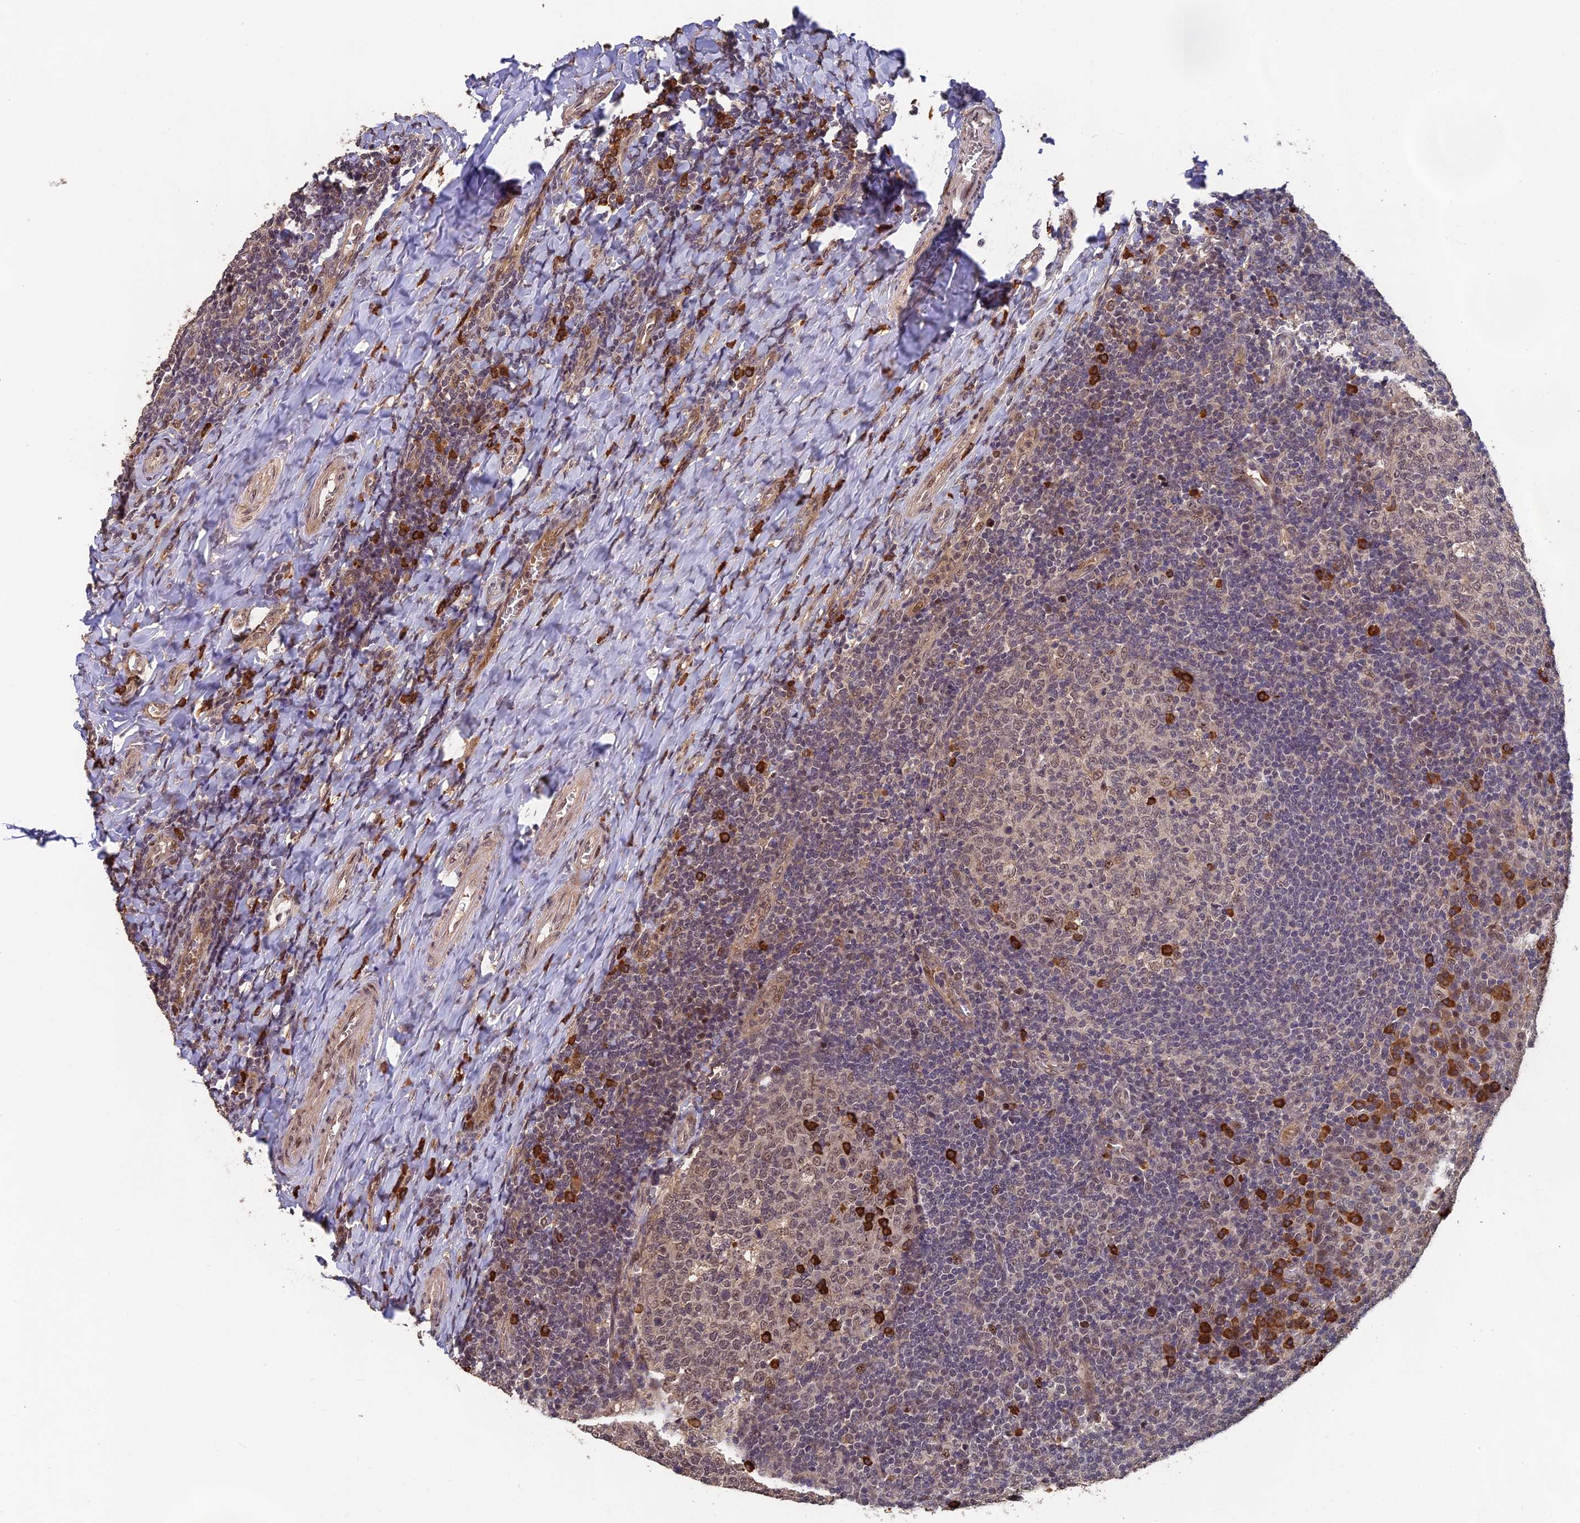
{"staining": {"intensity": "strong", "quantity": "25%-75%", "location": "cytoplasmic/membranous,nuclear"}, "tissue": "tonsil", "cell_type": "Germinal center cells", "image_type": "normal", "snomed": [{"axis": "morphology", "description": "Normal tissue, NOS"}, {"axis": "topography", "description": "Tonsil"}], "caption": "Strong cytoplasmic/membranous,nuclear protein staining is present in approximately 25%-75% of germinal center cells in tonsil.", "gene": "OSBPL1A", "patient": {"sex": "female", "age": 19}}